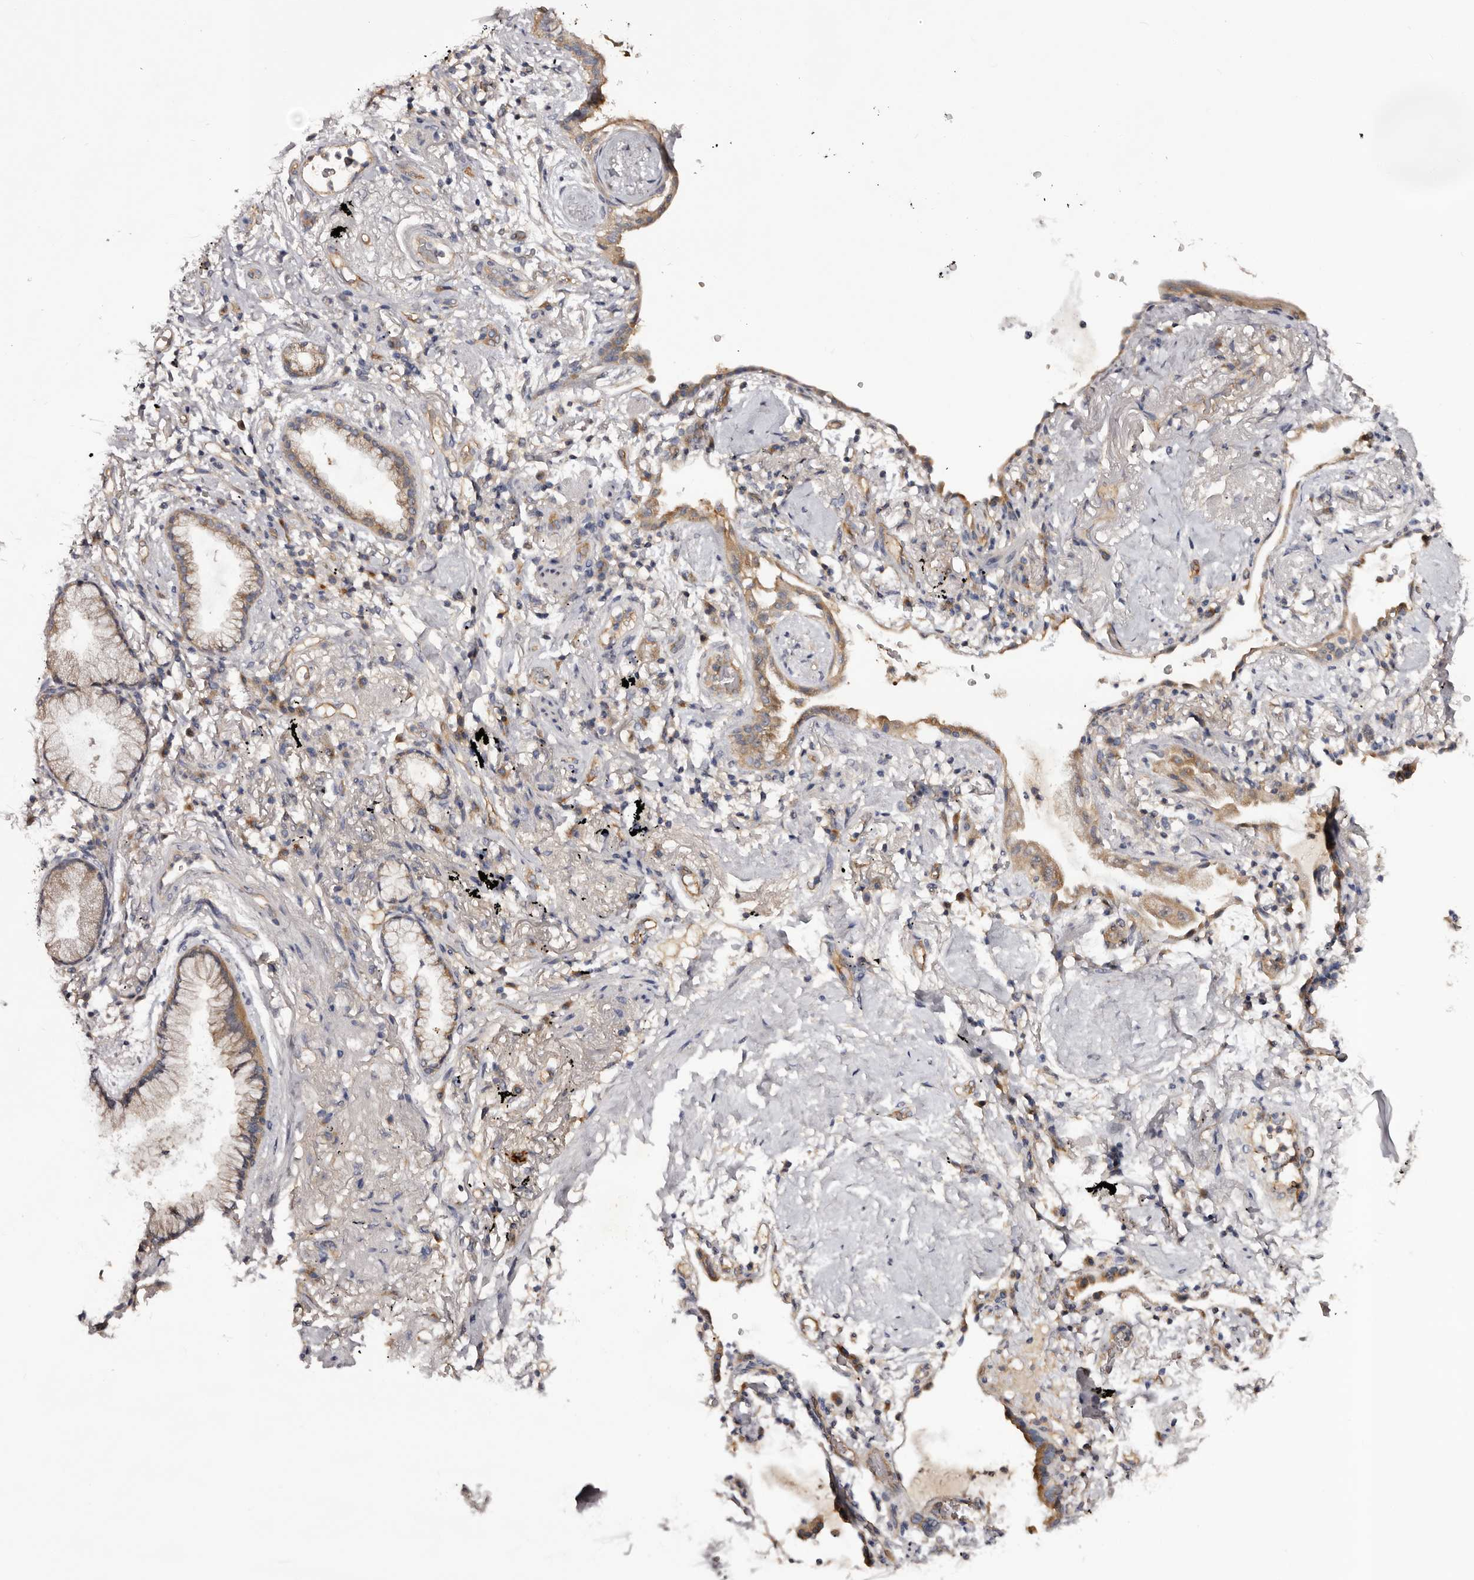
{"staining": {"intensity": "moderate", "quantity": ">75%", "location": "cytoplasmic/membranous"}, "tissue": "lung cancer", "cell_type": "Tumor cells", "image_type": "cancer", "snomed": [{"axis": "morphology", "description": "Adenocarcinoma, NOS"}, {"axis": "topography", "description": "Lung"}], "caption": "This is a photomicrograph of IHC staining of lung cancer, which shows moderate staining in the cytoplasmic/membranous of tumor cells.", "gene": "LTV1", "patient": {"sex": "female", "age": 70}}